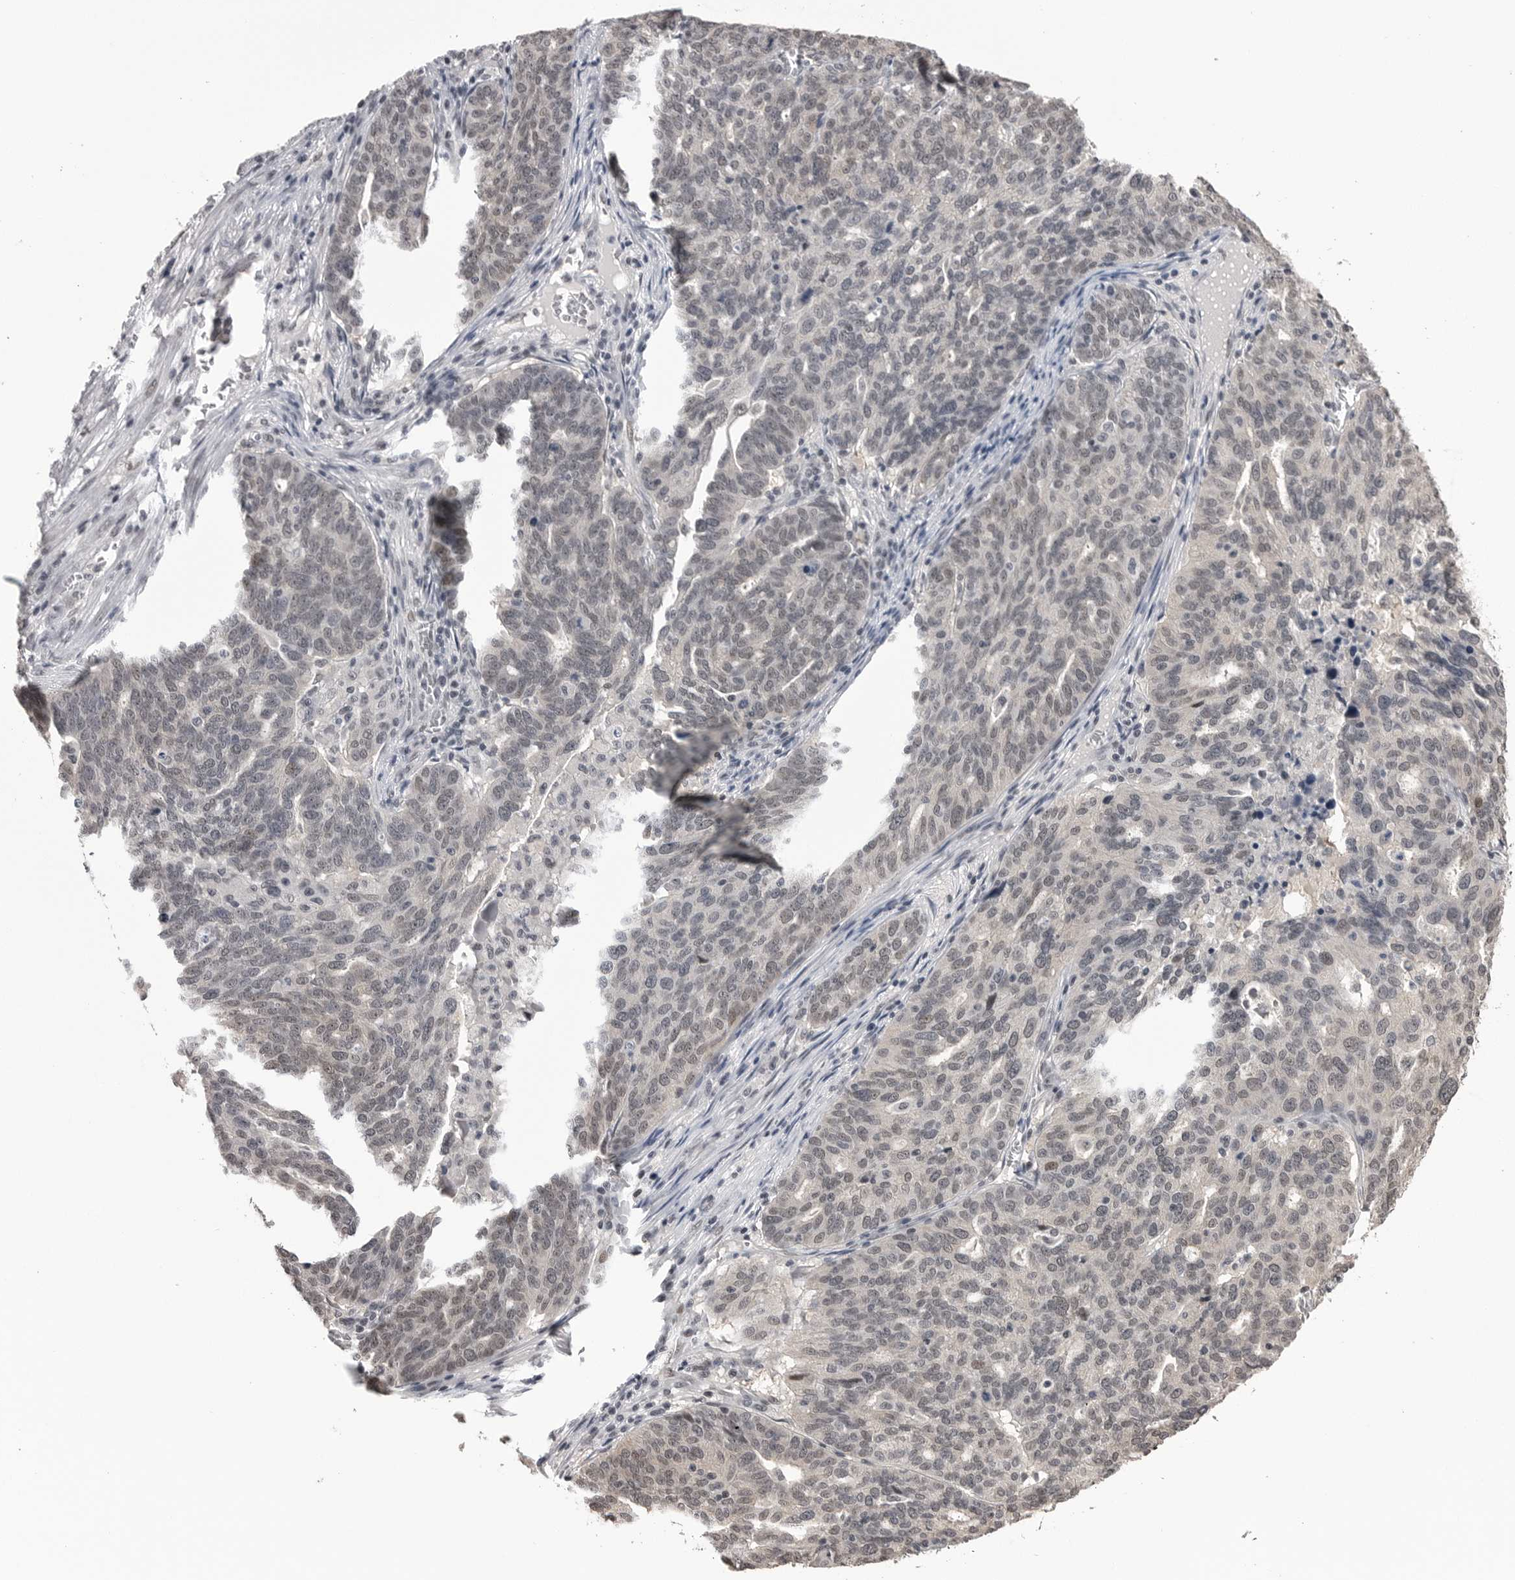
{"staining": {"intensity": "weak", "quantity": ">75%", "location": "nuclear"}, "tissue": "ovarian cancer", "cell_type": "Tumor cells", "image_type": "cancer", "snomed": [{"axis": "morphology", "description": "Cystadenocarcinoma, serous, NOS"}, {"axis": "topography", "description": "Ovary"}], "caption": "Immunohistochemical staining of human ovarian serous cystadenocarcinoma reveals low levels of weak nuclear protein staining in approximately >75% of tumor cells. (DAB IHC with brightfield microscopy, high magnification).", "gene": "DLG2", "patient": {"sex": "female", "age": 59}}